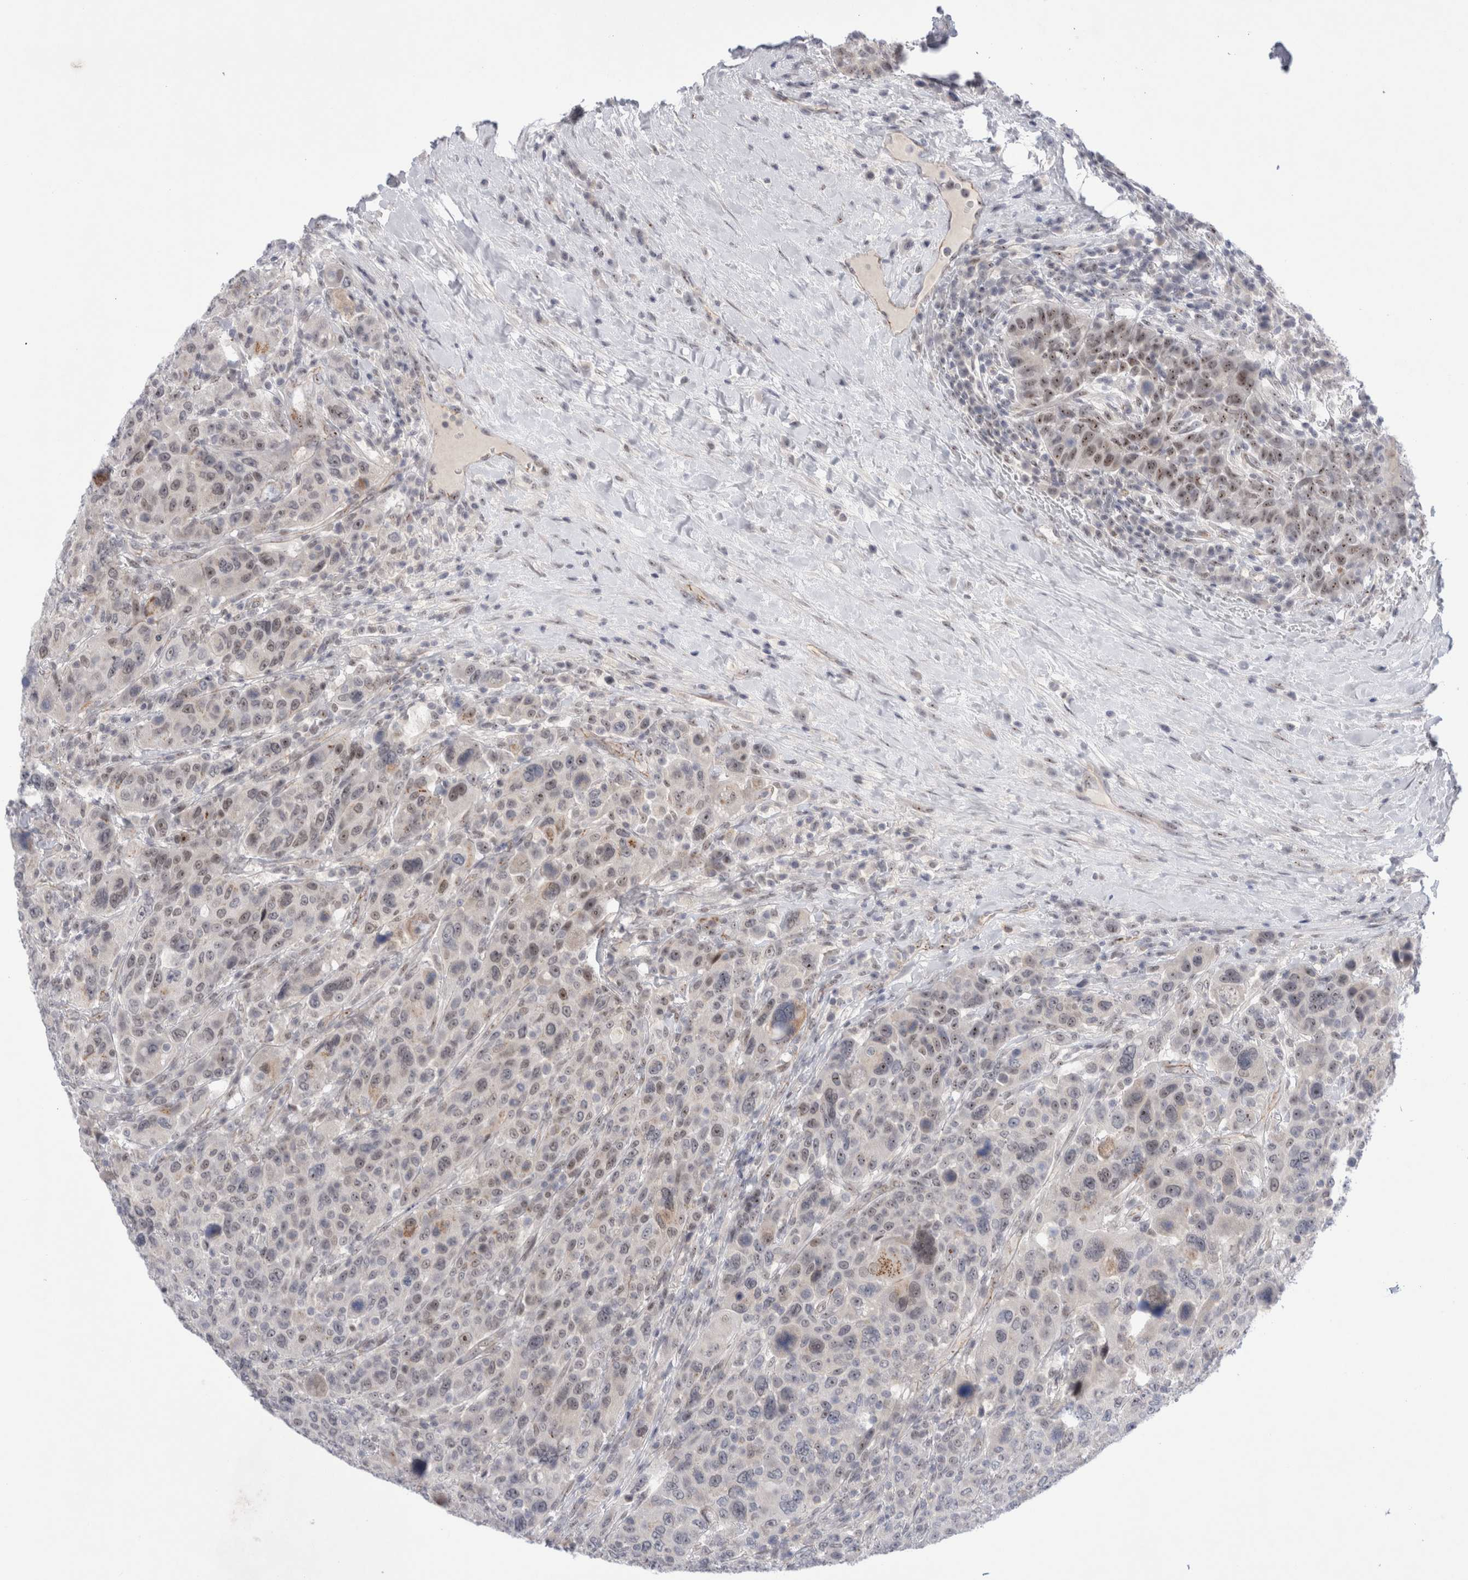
{"staining": {"intensity": "weak", "quantity": "25%-75%", "location": "nuclear"}, "tissue": "breast cancer", "cell_type": "Tumor cells", "image_type": "cancer", "snomed": [{"axis": "morphology", "description": "Duct carcinoma"}, {"axis": "topography", "description": "Breast"}], "caption": "Immunohistochemistry (IHC) histopathology image of breast invasive ductal carcinoma stained for a protein (brown), which displays low levels of weak nuclear staining in approximately 25%-75% of tumor cells.", "gene": "CERS5", "patient": {"sex": "female", "age": 37}}